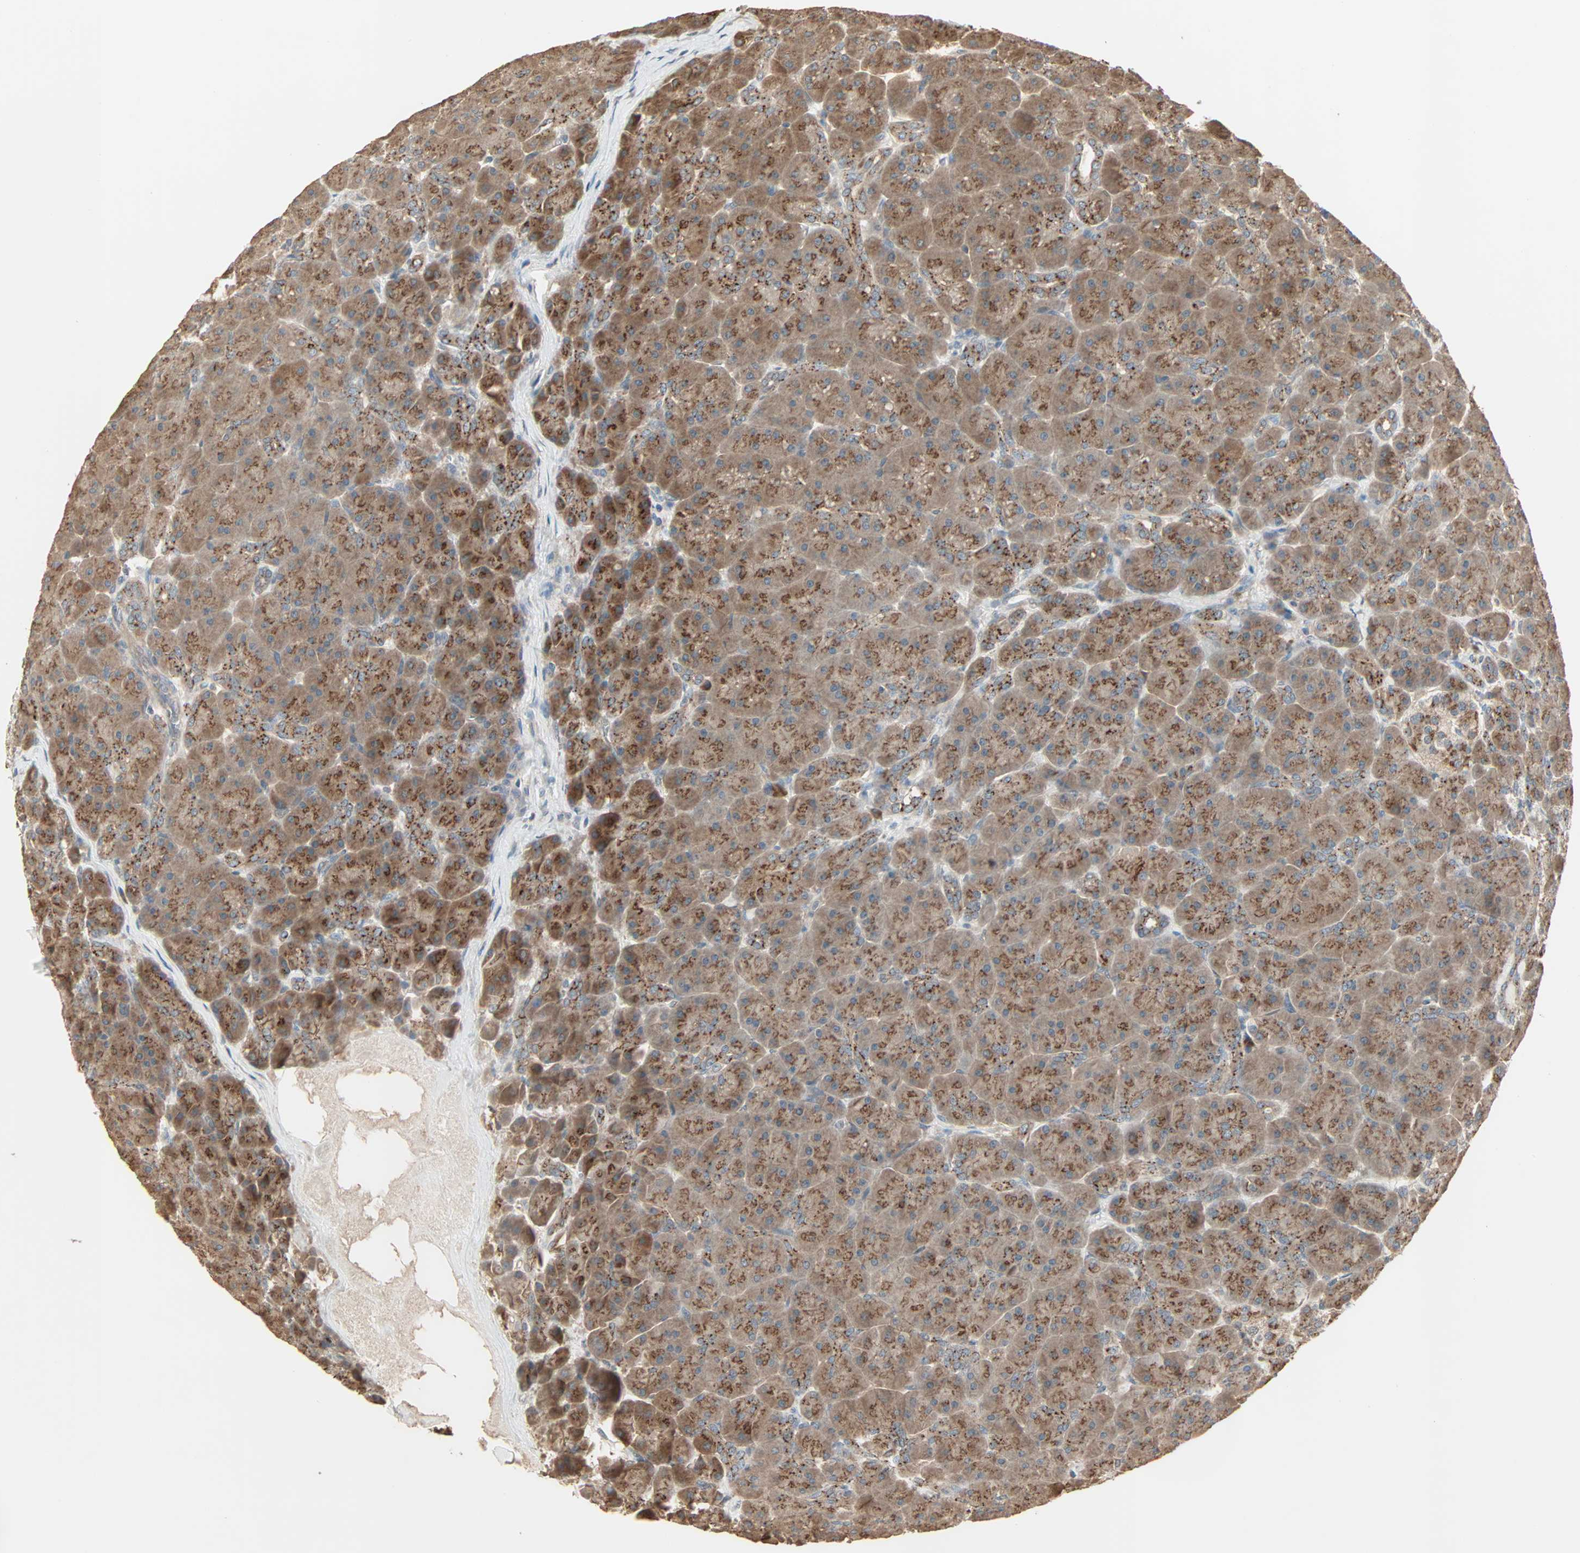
{"staining": {"intensity": "moderate", "quantity": ">75%", "location": "cytoplasmic/membranous"}, "tissue": "pancreas", "cell_type": "Exocrine glandular cells", "image_type": "normal", "snomed": [{"axis": "morphology", "description": "Normal tissue, NOS"}, {"axis": "topography", "description": "Pancreas"}], "caption": "Immunohistochemical staining of unremarkable pancreas reveals medium levels of moderate cytoplasmic/membranous staining in approximately >75% of exocrine glandular cells. Nuclei are stained in blue.", "gene": "GALNT3", "patient": {"sex": "male", "age": 66}}